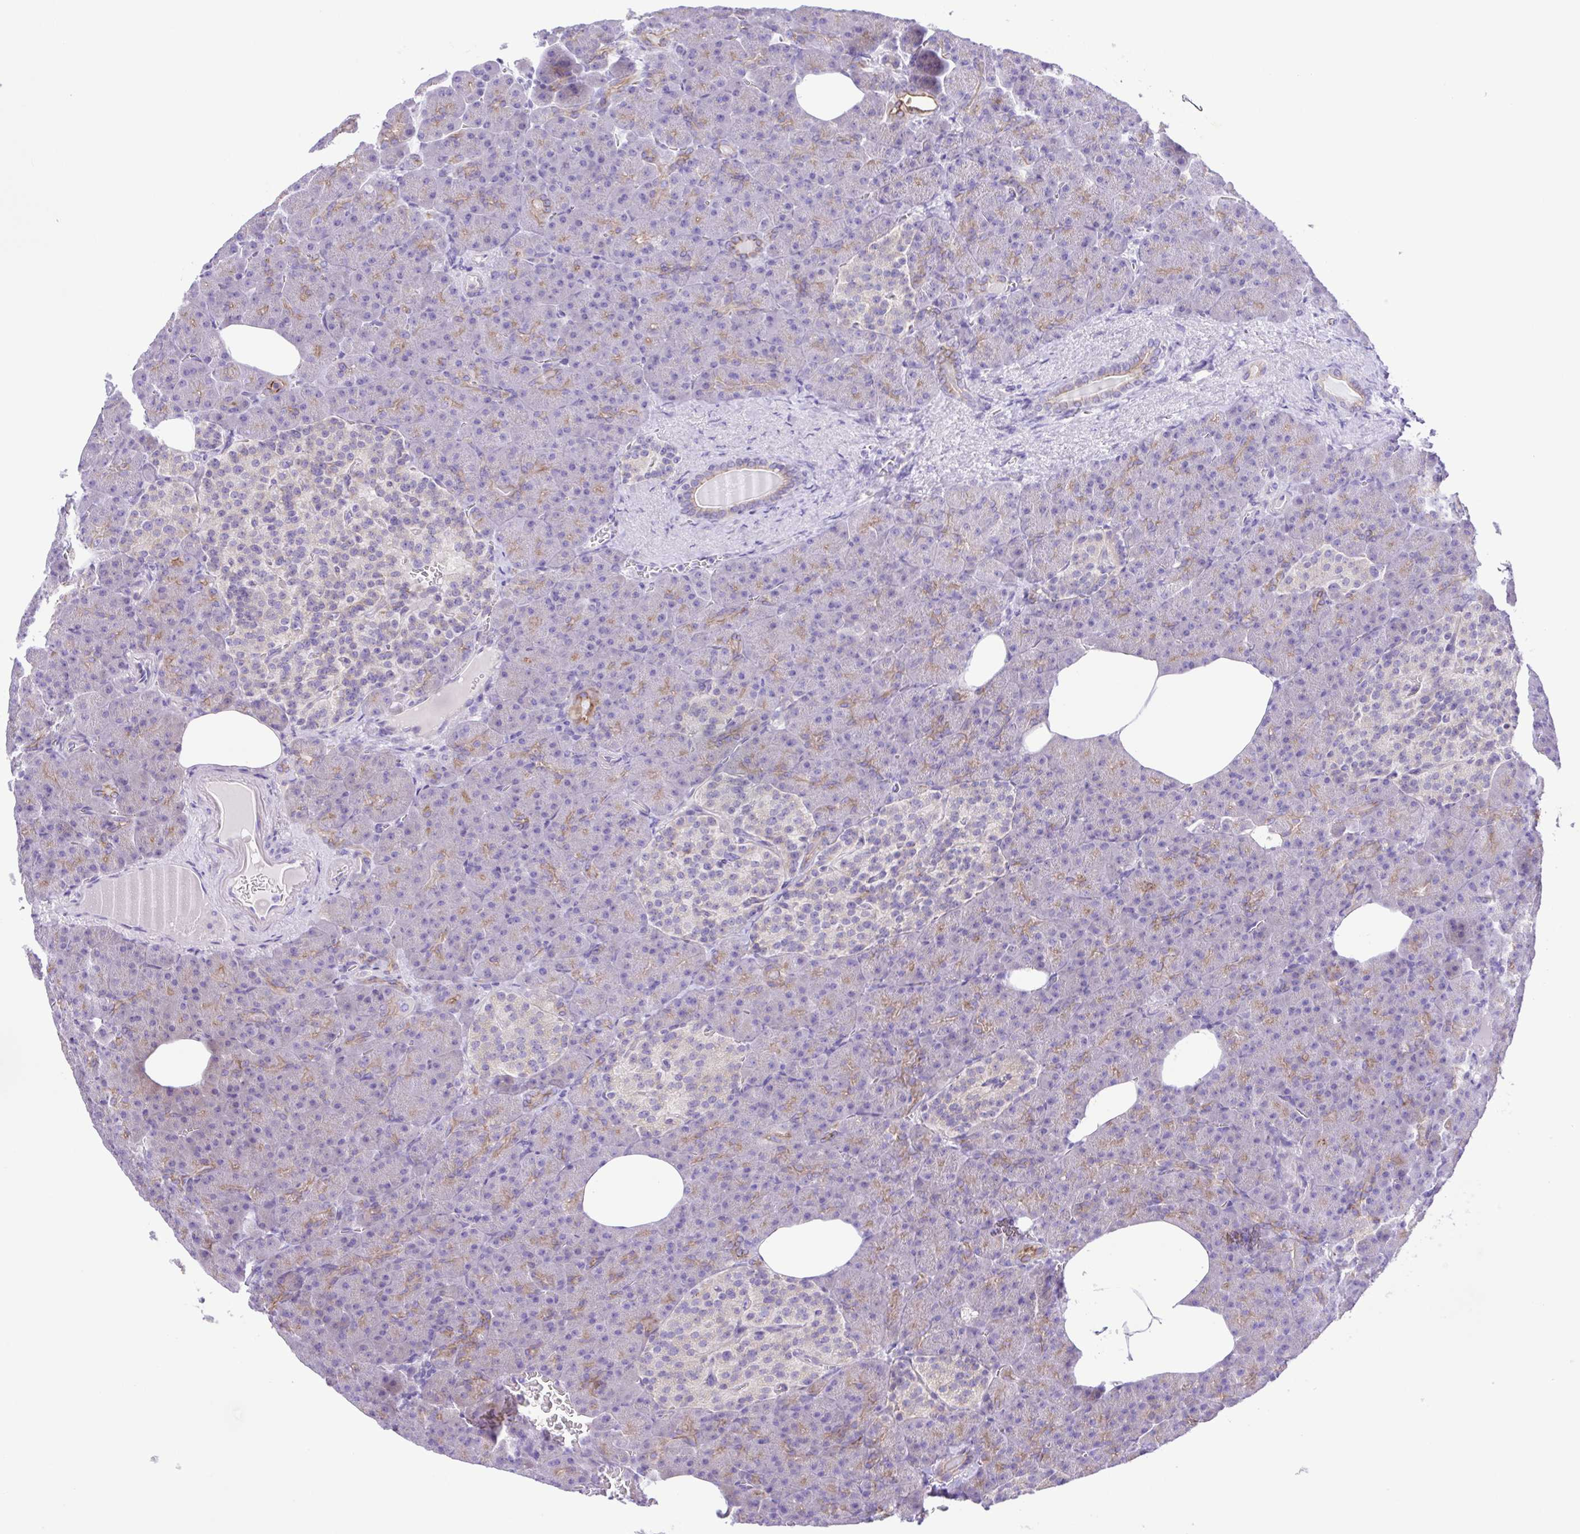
{"staining": {"intensity": "weak", "quantity": "25%-75%", "location": "cytoplasmic/membranous"}, "tissue": "pancreas", "cell_type": "Exocrine glandular cells", "image_type": "normal", "snomed": [{"axis": "morphology", "description": "Normal tissue, NOS"}, {"axis": "topography", "description": "Pancreas"}], "caption": "The photomicrograph exhibits immunohistochemical staining of benign pancreas. There is weak cytoplasmic/membranous expression is appreciated in approximately 25%-75% of exocrine glandular cells.", "gene": "CYP11A1", "patient": {"sex": "female", "age": 74}}